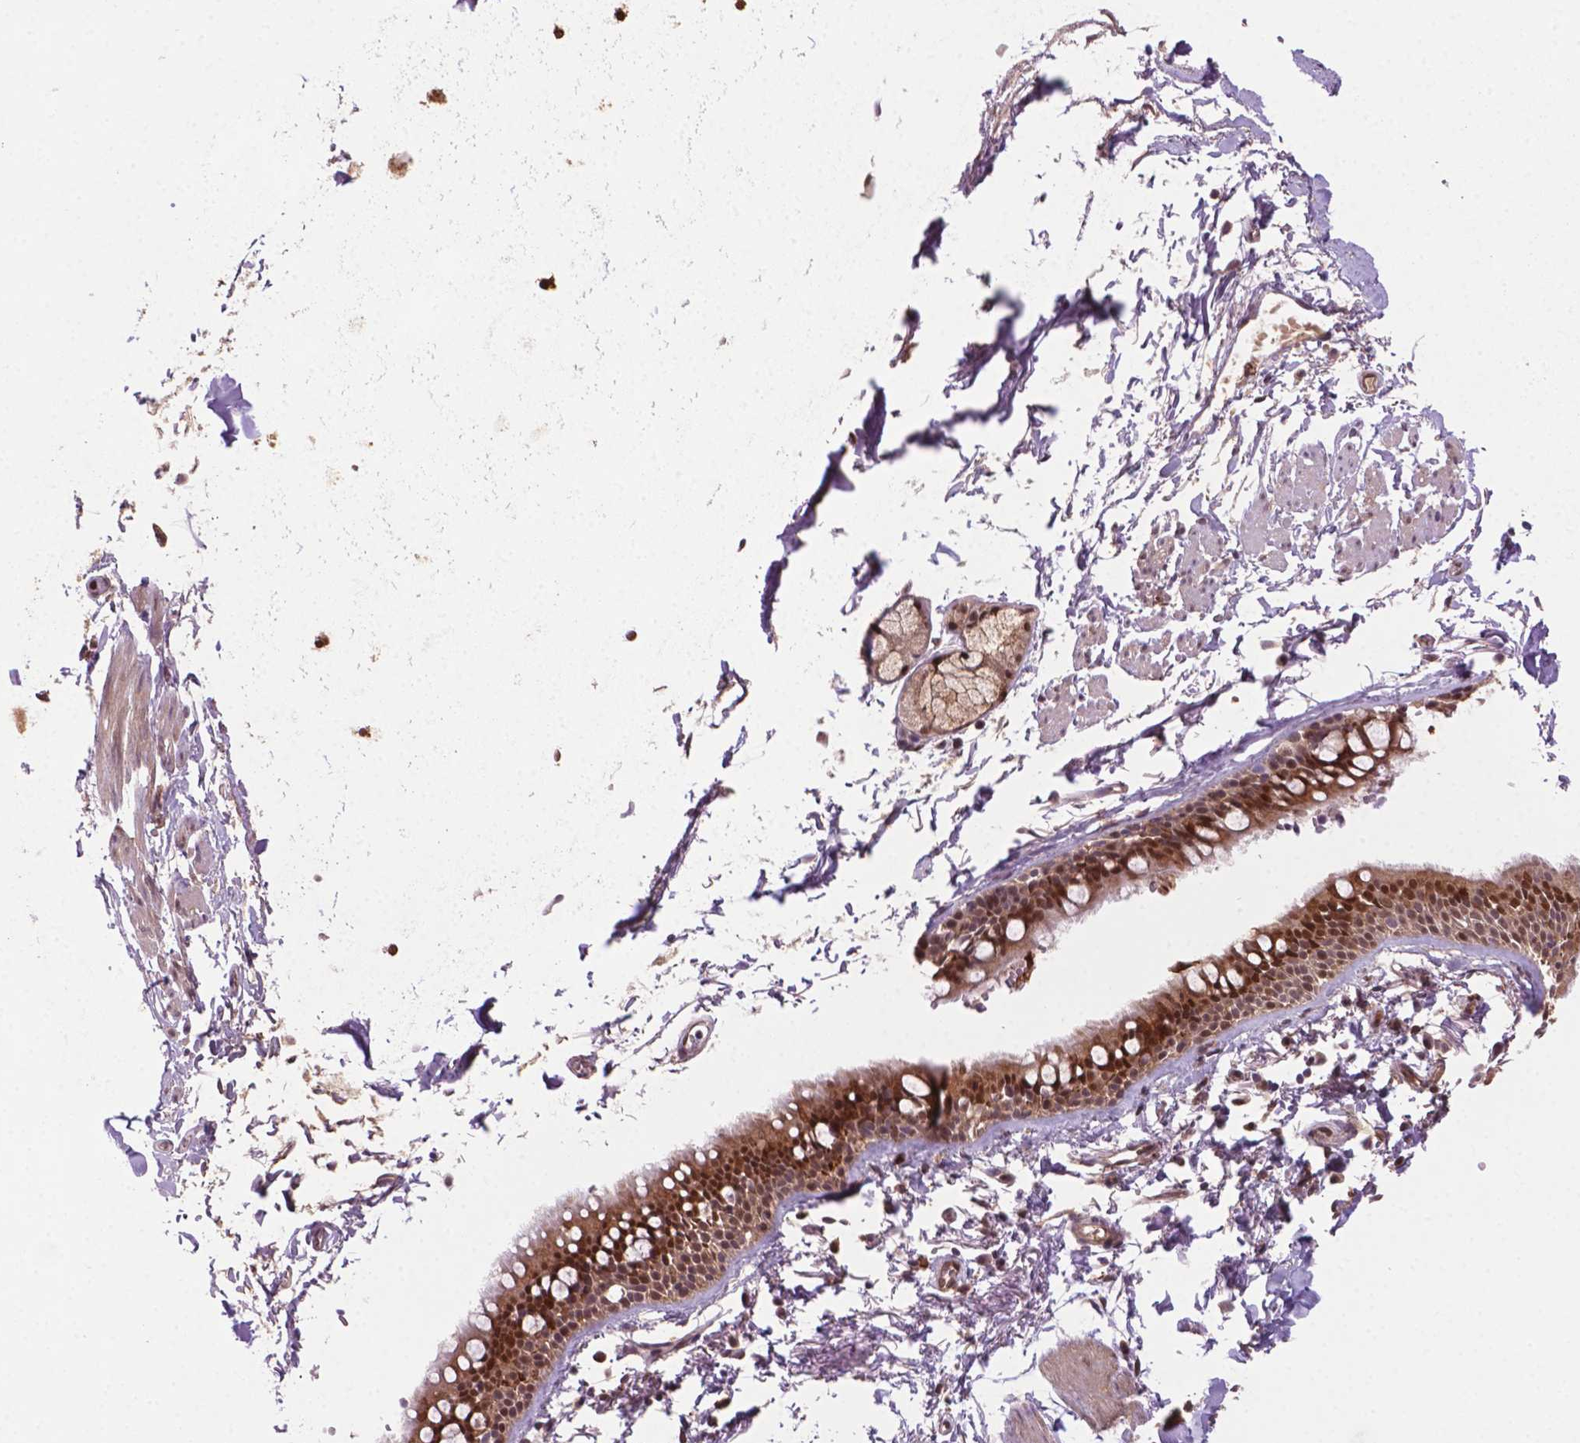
{"staining": {"intensity": "moderate", "quantity": ">75%", "location": "cytoplasmic/membranous,nuclear"}, "tissue": "bronchus", "cell_type": "Respiratory epithelial cells", "image_type": "normal", "snomed": [{"axis": "morphology", "description": "Normal tissue, NOS"}, {"axis": "topography", "description": "Bronchus"}], "caption": "Brown immunohistochemical staining in normal bronchus exhibits moderate cytoplasmic/membranous,nuclear positivity in about >75% of respiratory epithelial cells. Immunohistochemistry stains the protein of interest in brown and the nuclei are stained blue.", "gene": "PLIN3", "patient": {"sex": "female", "age": 59}}